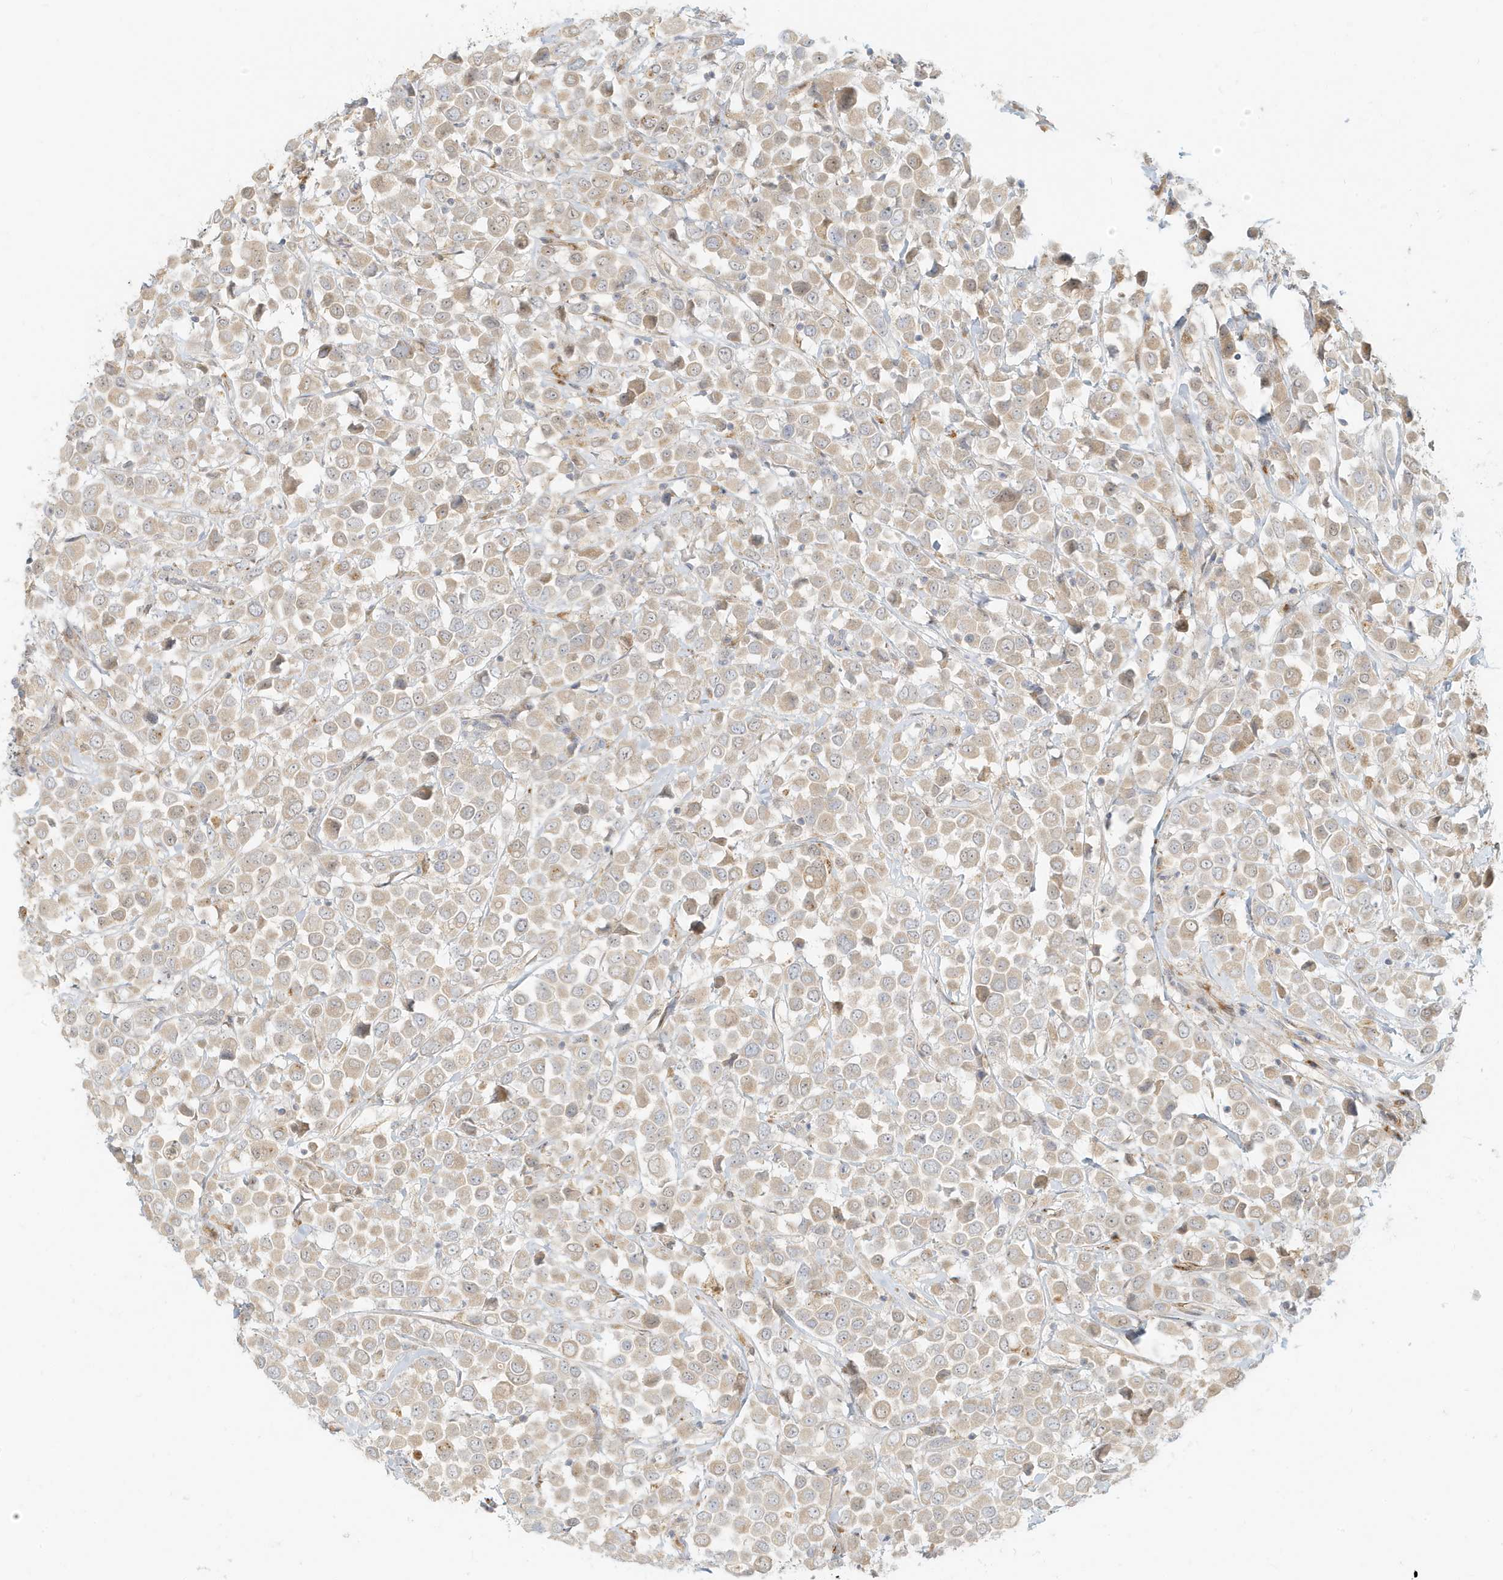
{"staining": {"intensity": "weak", "quantity": ">75%", "location": "cytoplasmic/membranous"}, "tissue": "breast cancer", "cell_type": "Tumor cells", "image_type": "cancer", "snomed": [{"axis": "morphology", "description": "Duct carcinoma"}, {"axis": "topography", "description": "Breast"}], "caption": "A brown stain labels weak cytoplasmic/membranous staining of a protein in breast cancer (intraductal carcinoma) tumor cells.", "gene": "MCOLN1", "patient": {"sex": "female", "age": 61}}